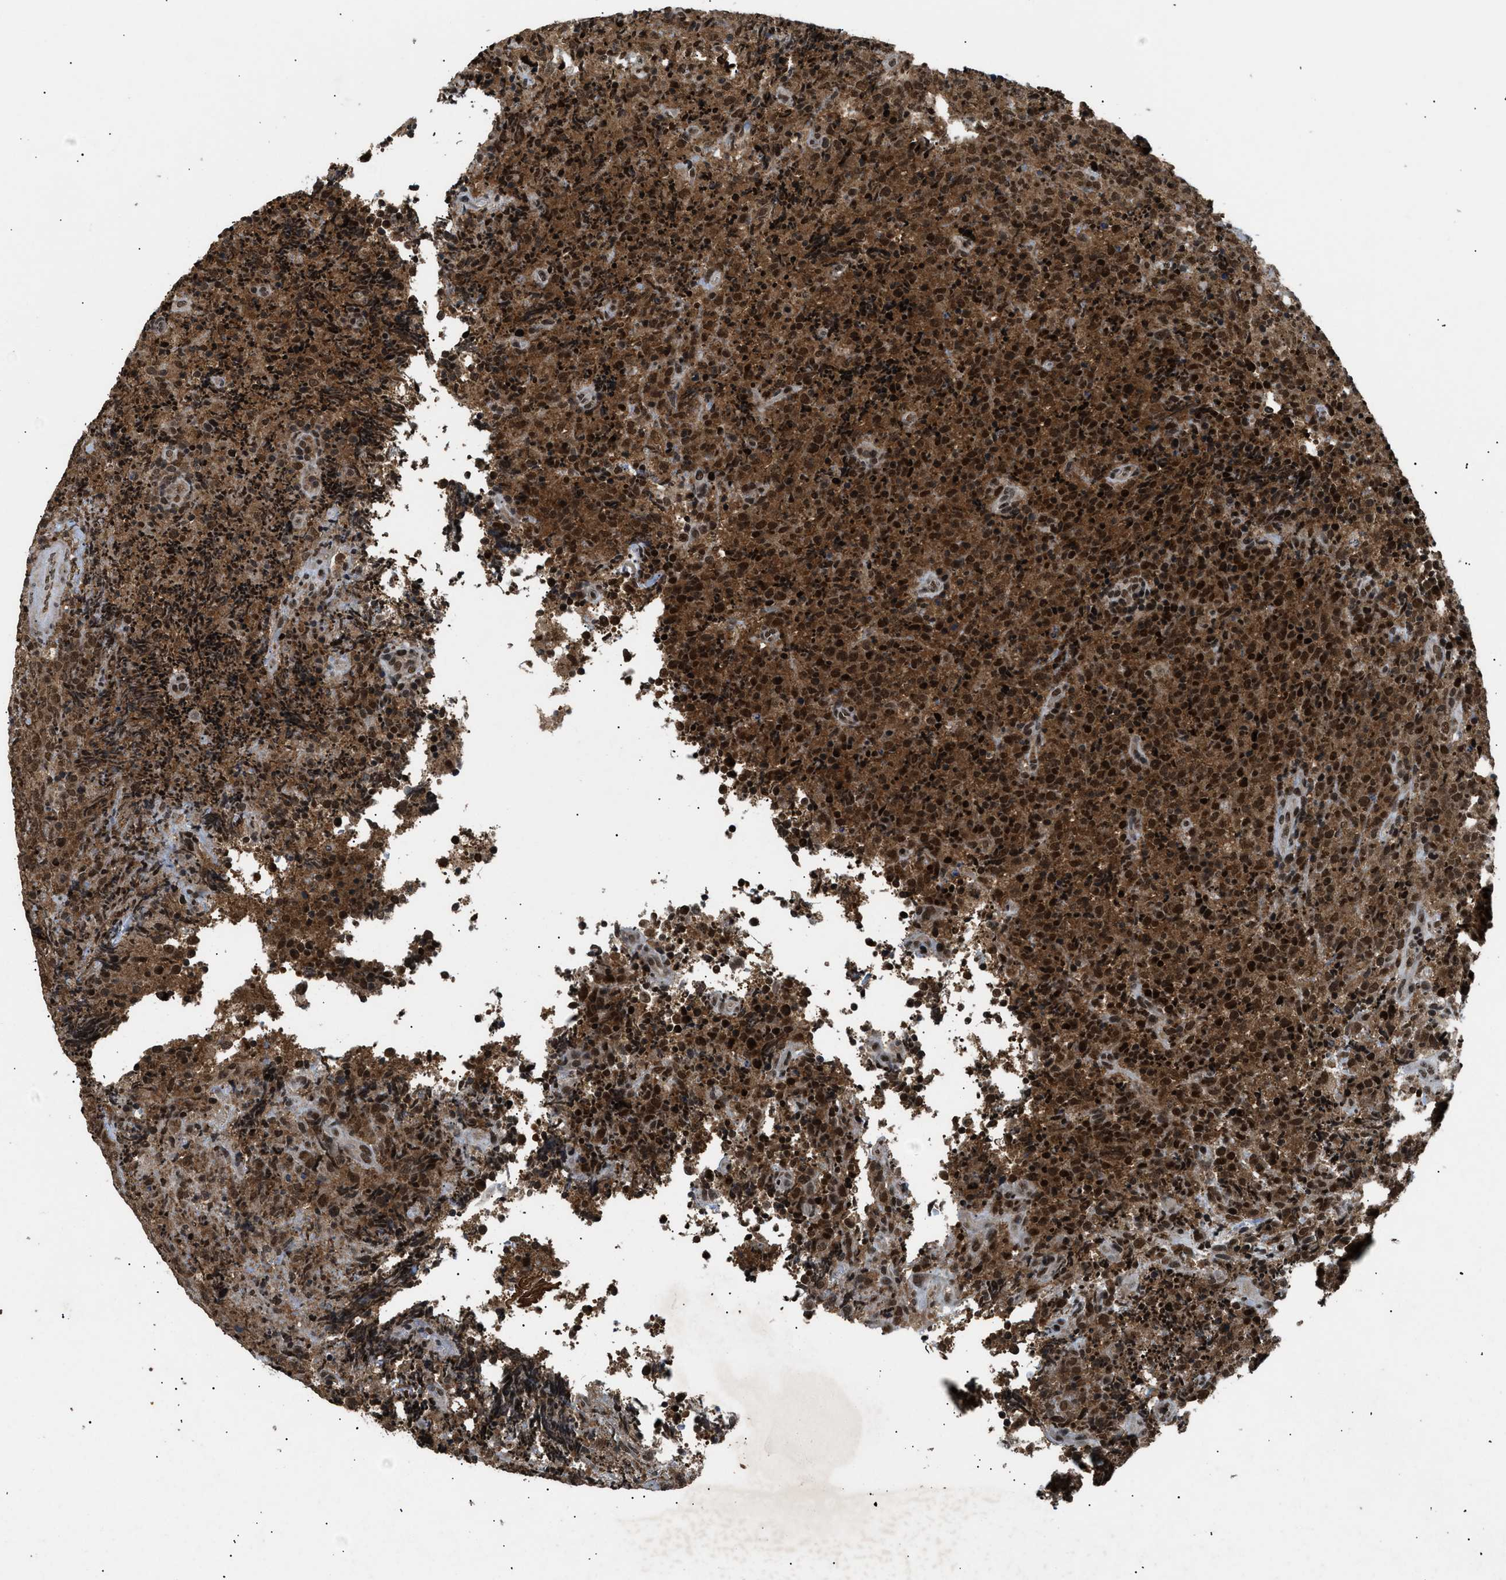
{"staining": {"intensity": "strong", "quantity": ">75%", "location": "cytoplasmic/membranous,nuclear"}, "tissue": "lymphoma", "cell_type": "Tumor cells", "image_type": "cancer", "snomed": [{"axis": "morphology", "description": "Malignant lymphoma, non-Hodgkin's type, High grade"}, {"axis": "topography", "description": "Tonsil"}], "caption": "Immunohistochemical staining of human lymphoma exhibits strong cytoplasmic/membranous and nuclear protein expression in approximately >75% of tumor cells.", "gene": "RBM5", "patient": {"sex": "female", "age": 36}}